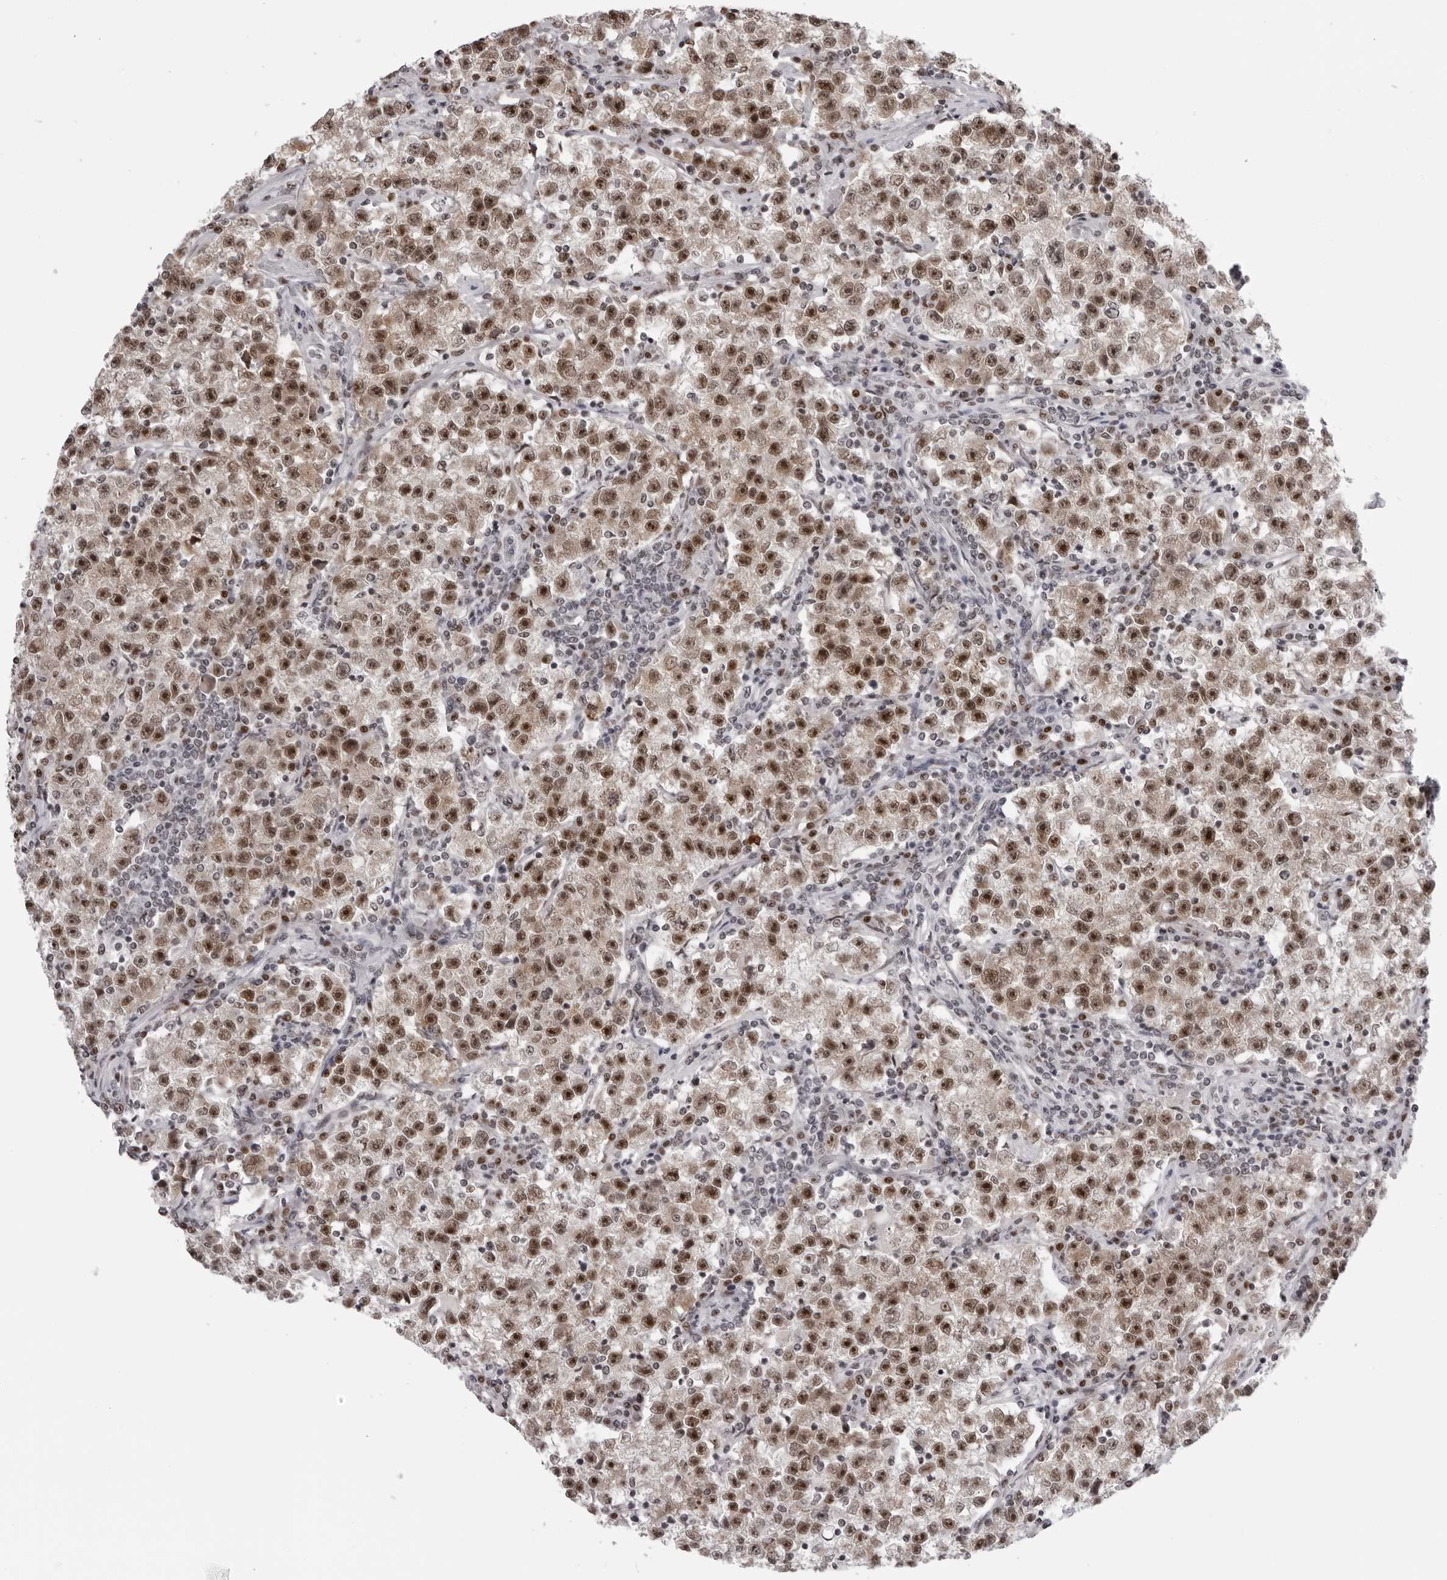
{"staining": {"intensity": "moderate", "quantity": ">75%", "location": "nuclear"}, "tissue": "testis cancer", "cell_type": "Tumor cells", "image_type": "cancer", "snomed": [{"axis": "morphology", "description": "Seminoma, NOS"}, {"axis": "topography", "description": "Testis"}], "caption": "Protein expression analysis of human testis seminoma reveals moderate nuclear expression in approximately >75% of tumor cells.", "gene": "HEXIM2", "patient": {"sex": "male", "age": 22}}